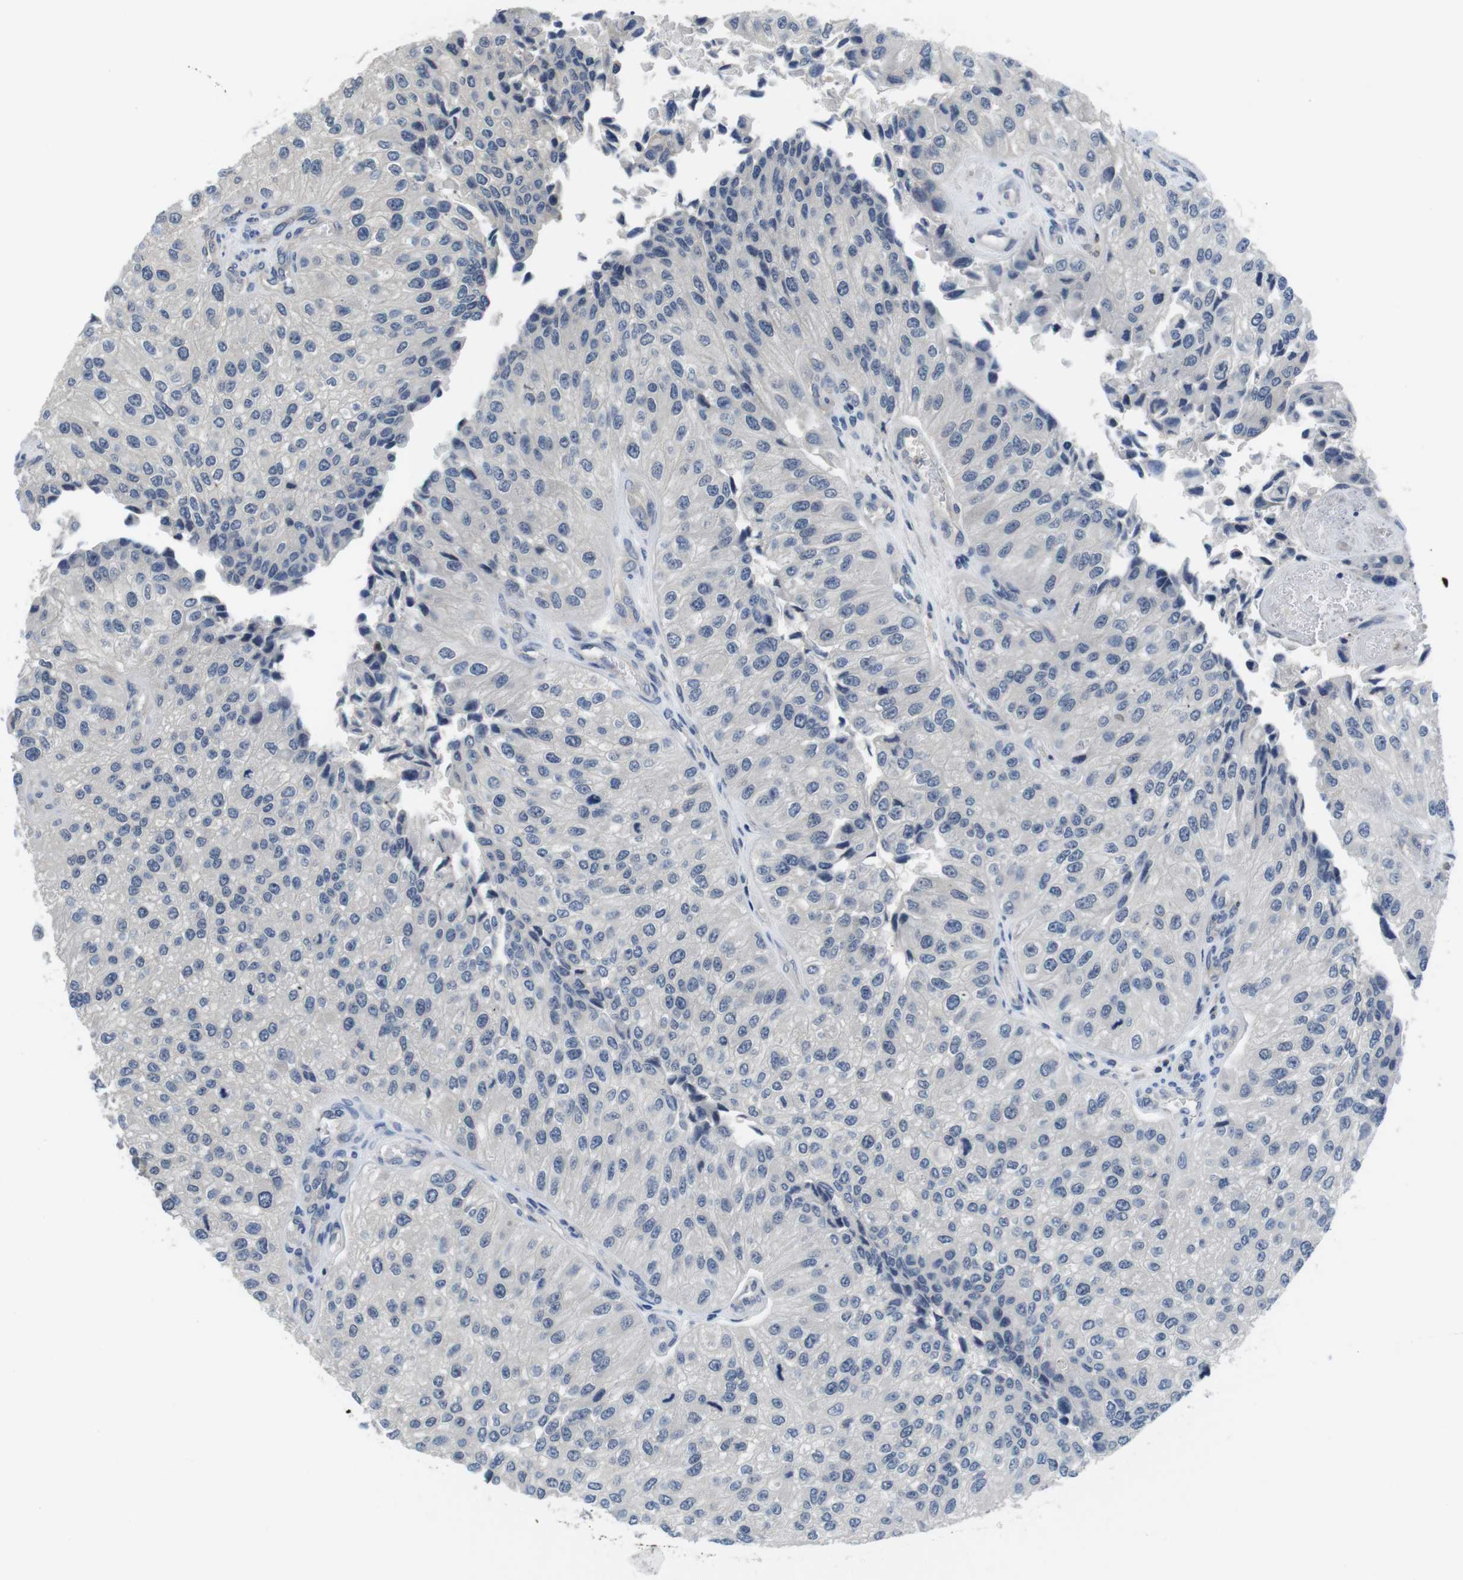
{"staining": {"intensity": "negative", "quantity": "none", "location": "none"}, "tissue": "urothelial cancer", "cell_type": "Tumor cells", "image_type": "cancer", "snomed": [{"axis": "morphology", "description": "Urothelial carcinoma, High grade"}, {"axis": "topography", "description": "Kidney"}, {"axis": "topography", "description": "Urinary bladder"}], "caption": "Urothelial carcinoma (high-grade) stained for a protein using IHC demonstrates no positivity tumor cells.", "gene": "FADD", "patient": {"sex": "male", "age": 77}}